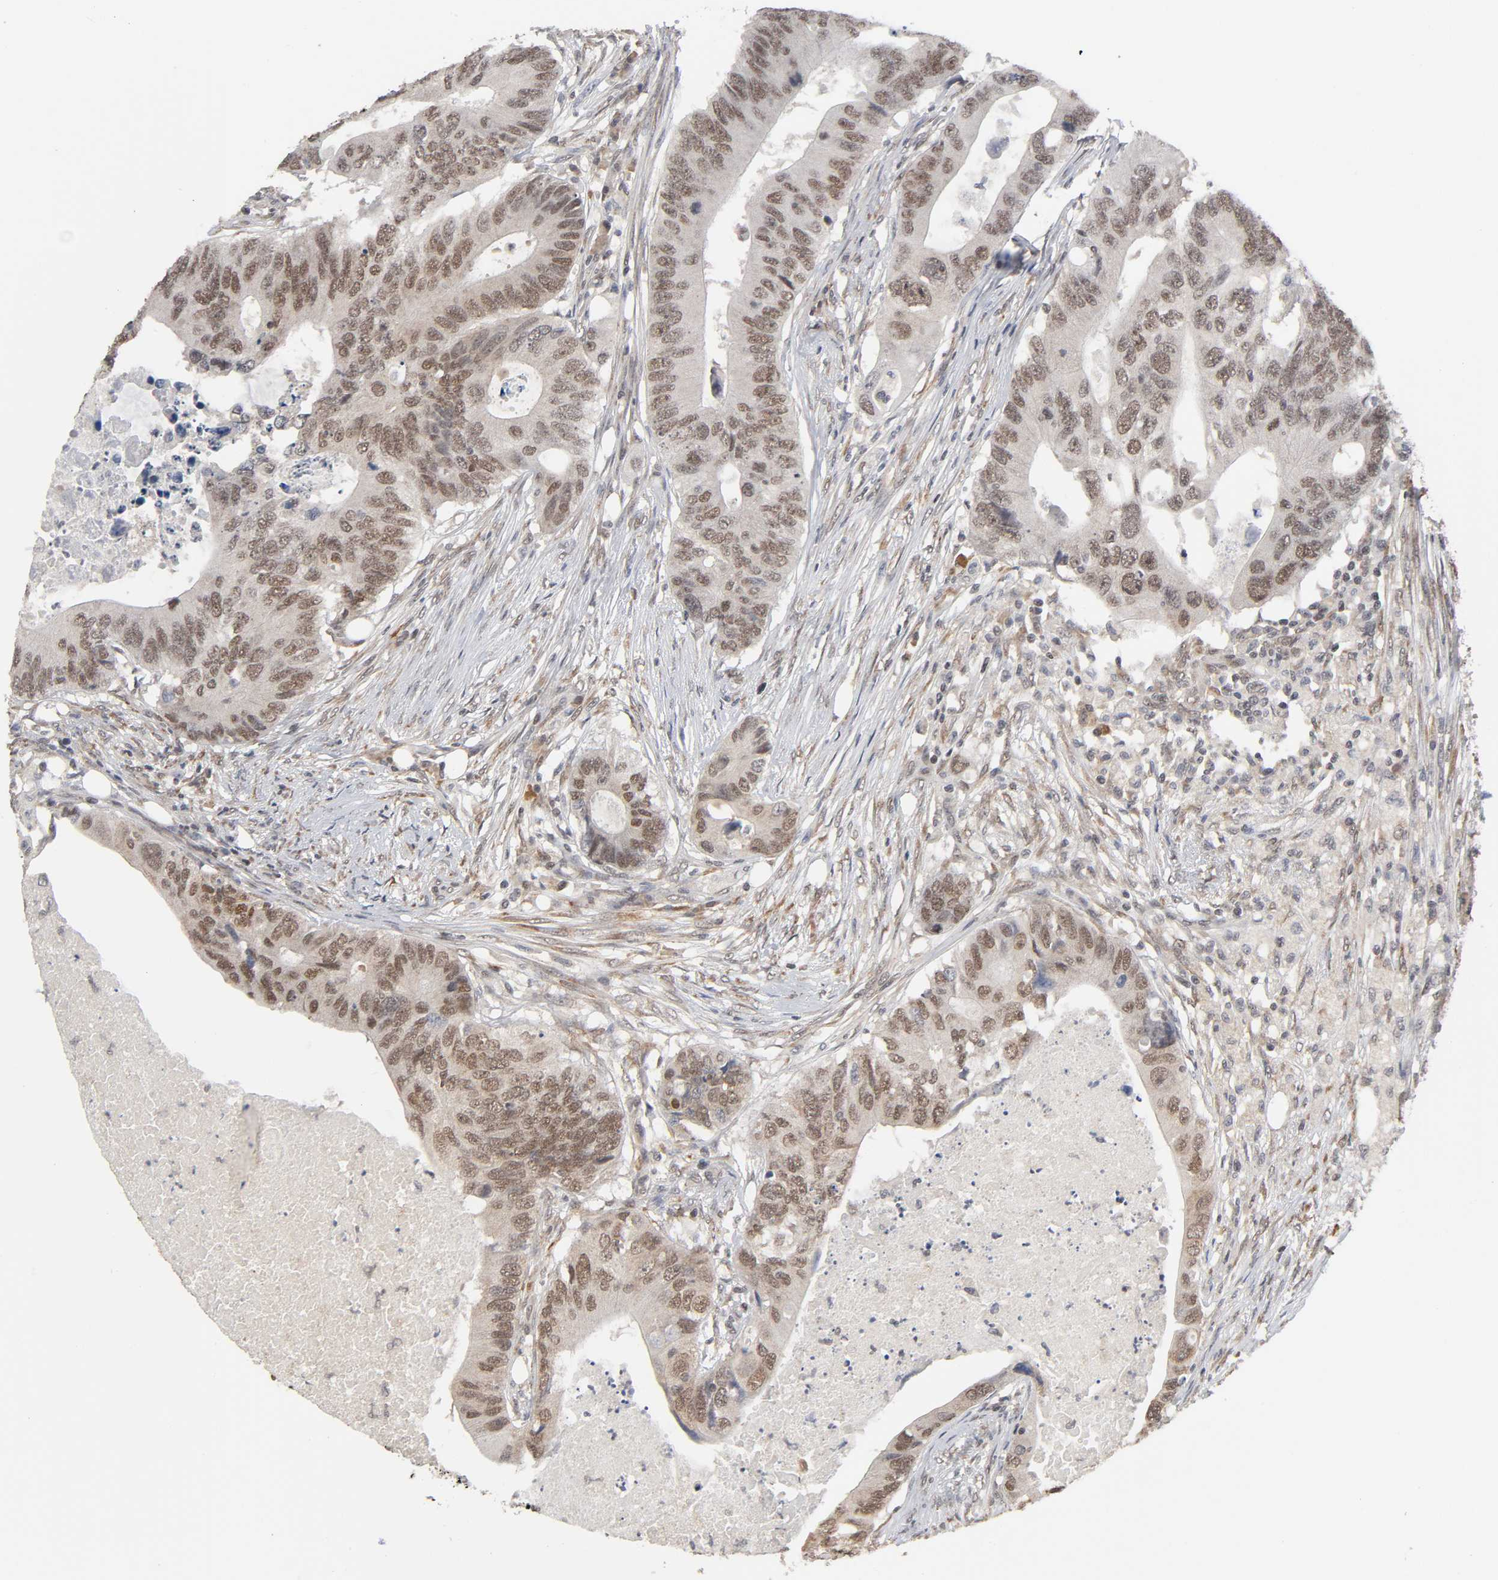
{"staining": {"intensity": "moderate", "quantity": "25%-75%", "location": "cytoplasmic/membranous,nuclear"}, "tissue": "colorectal cancer", "cell_type": "Tumor cells", "image_type": "cancer", "snomed": [{"axis": "morphology", "description": "Adenocarcinoma, NOS"}, {"axis": "topography", "description": "Colon"}], "caption": "Protein expression analysis of colorectal cancer displays moderate cytoplasmic/membranous and nuclear positivity in about 25%-75% of tumor cells.", "gene": "ZNF384", "patient": {"sex": "male", "age": 71}}